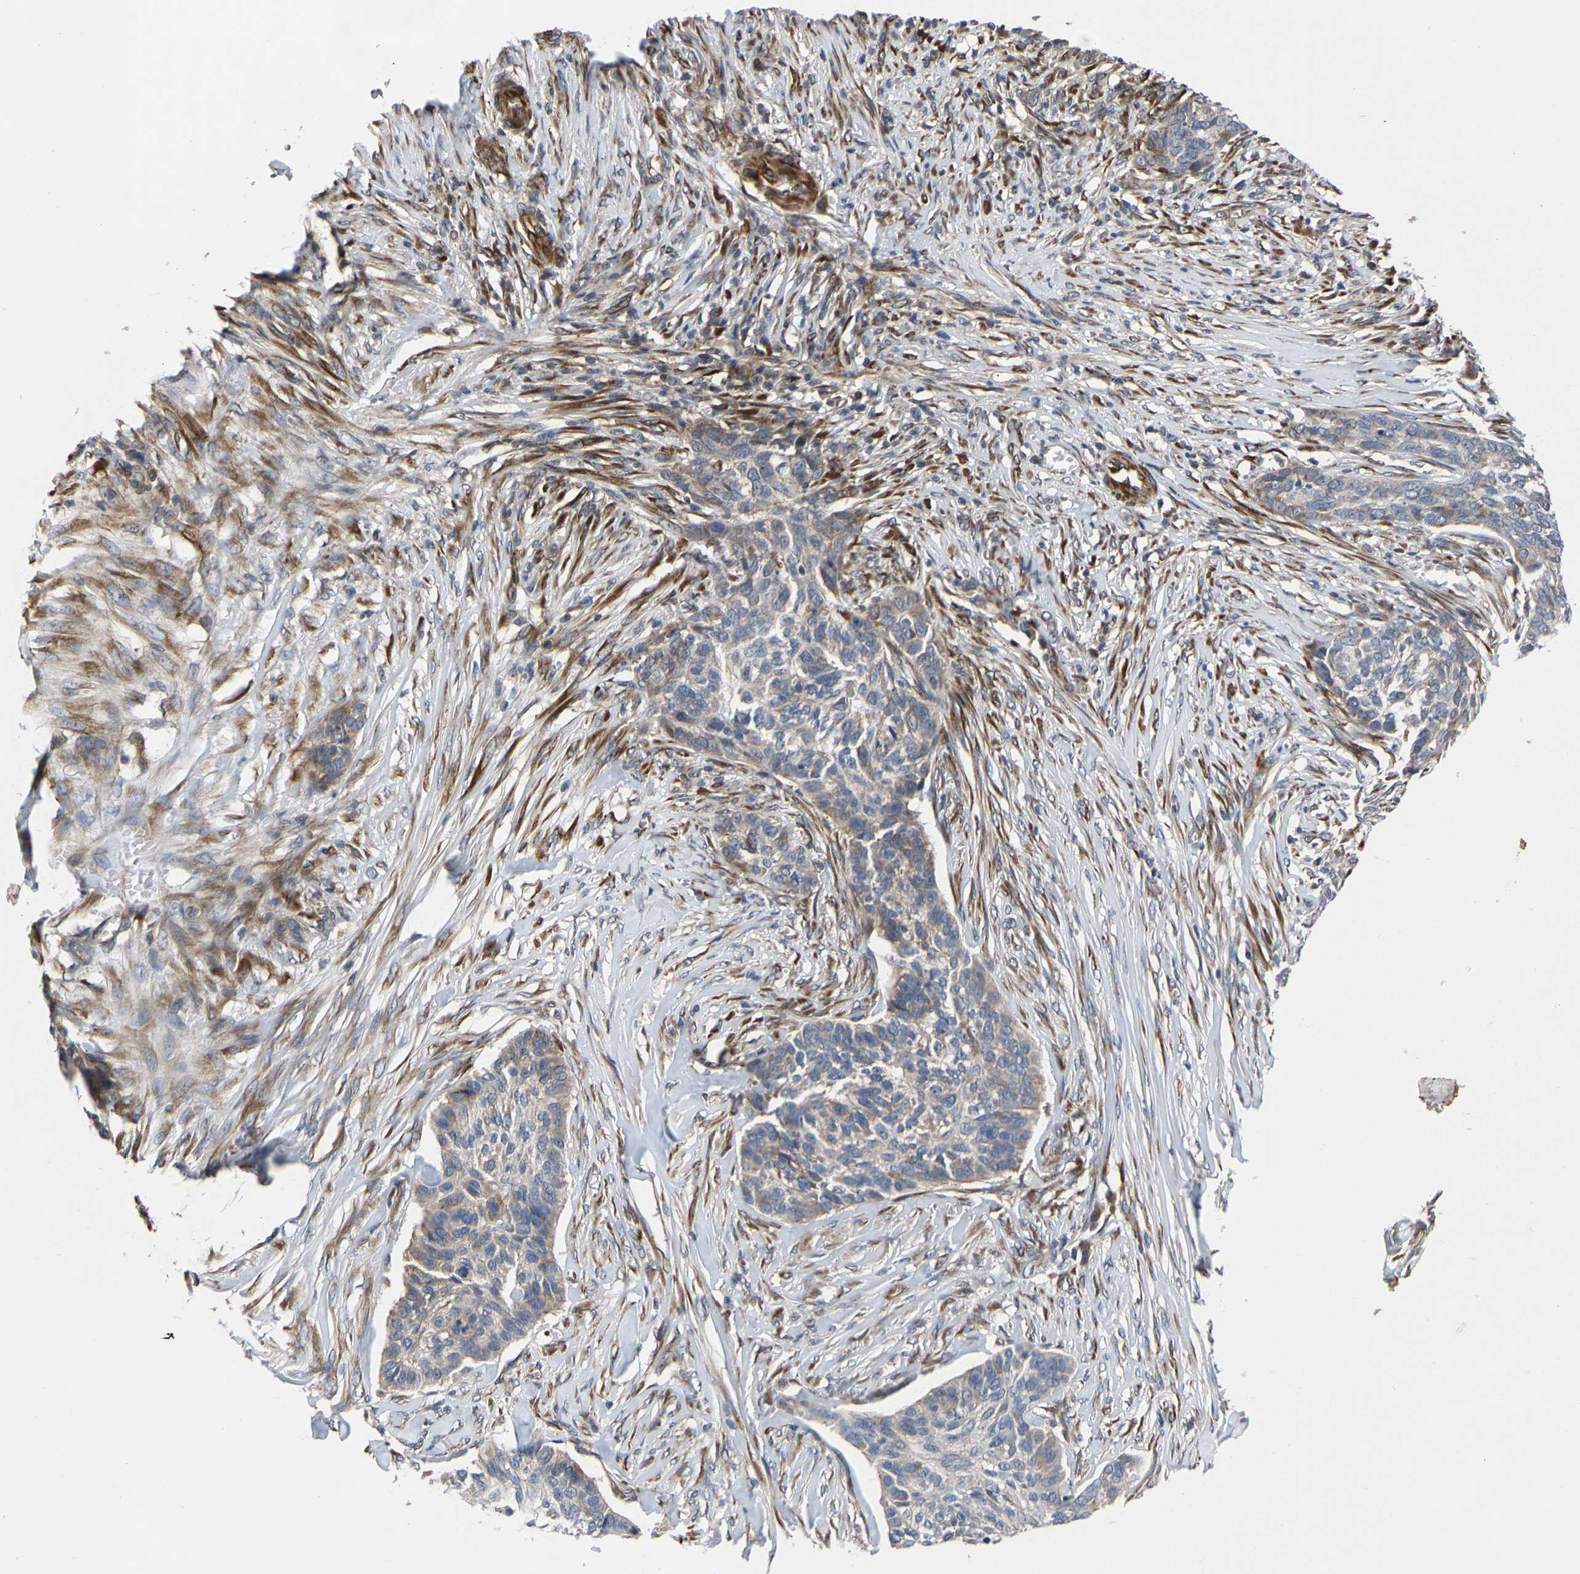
{"staining": {"intensity": "weak", "quantity": "<25%", "location": "cytoplasmic/membranous"}, "tissue": "skin cancer", "cell_type": "Tumor cells", "image_type": "cancer", "snomed": [{"axis": "morphology", "description": "Basal cell carcinoma"}, {"axis": "topography", "description": "Skin"}], "caption": "Immunohistochemistry (IHC) of skin basal cell carcinoma displays no expression in tumor cells.", "gene": "FRRS1", "patient": {"sex": "male", "age": 85}}